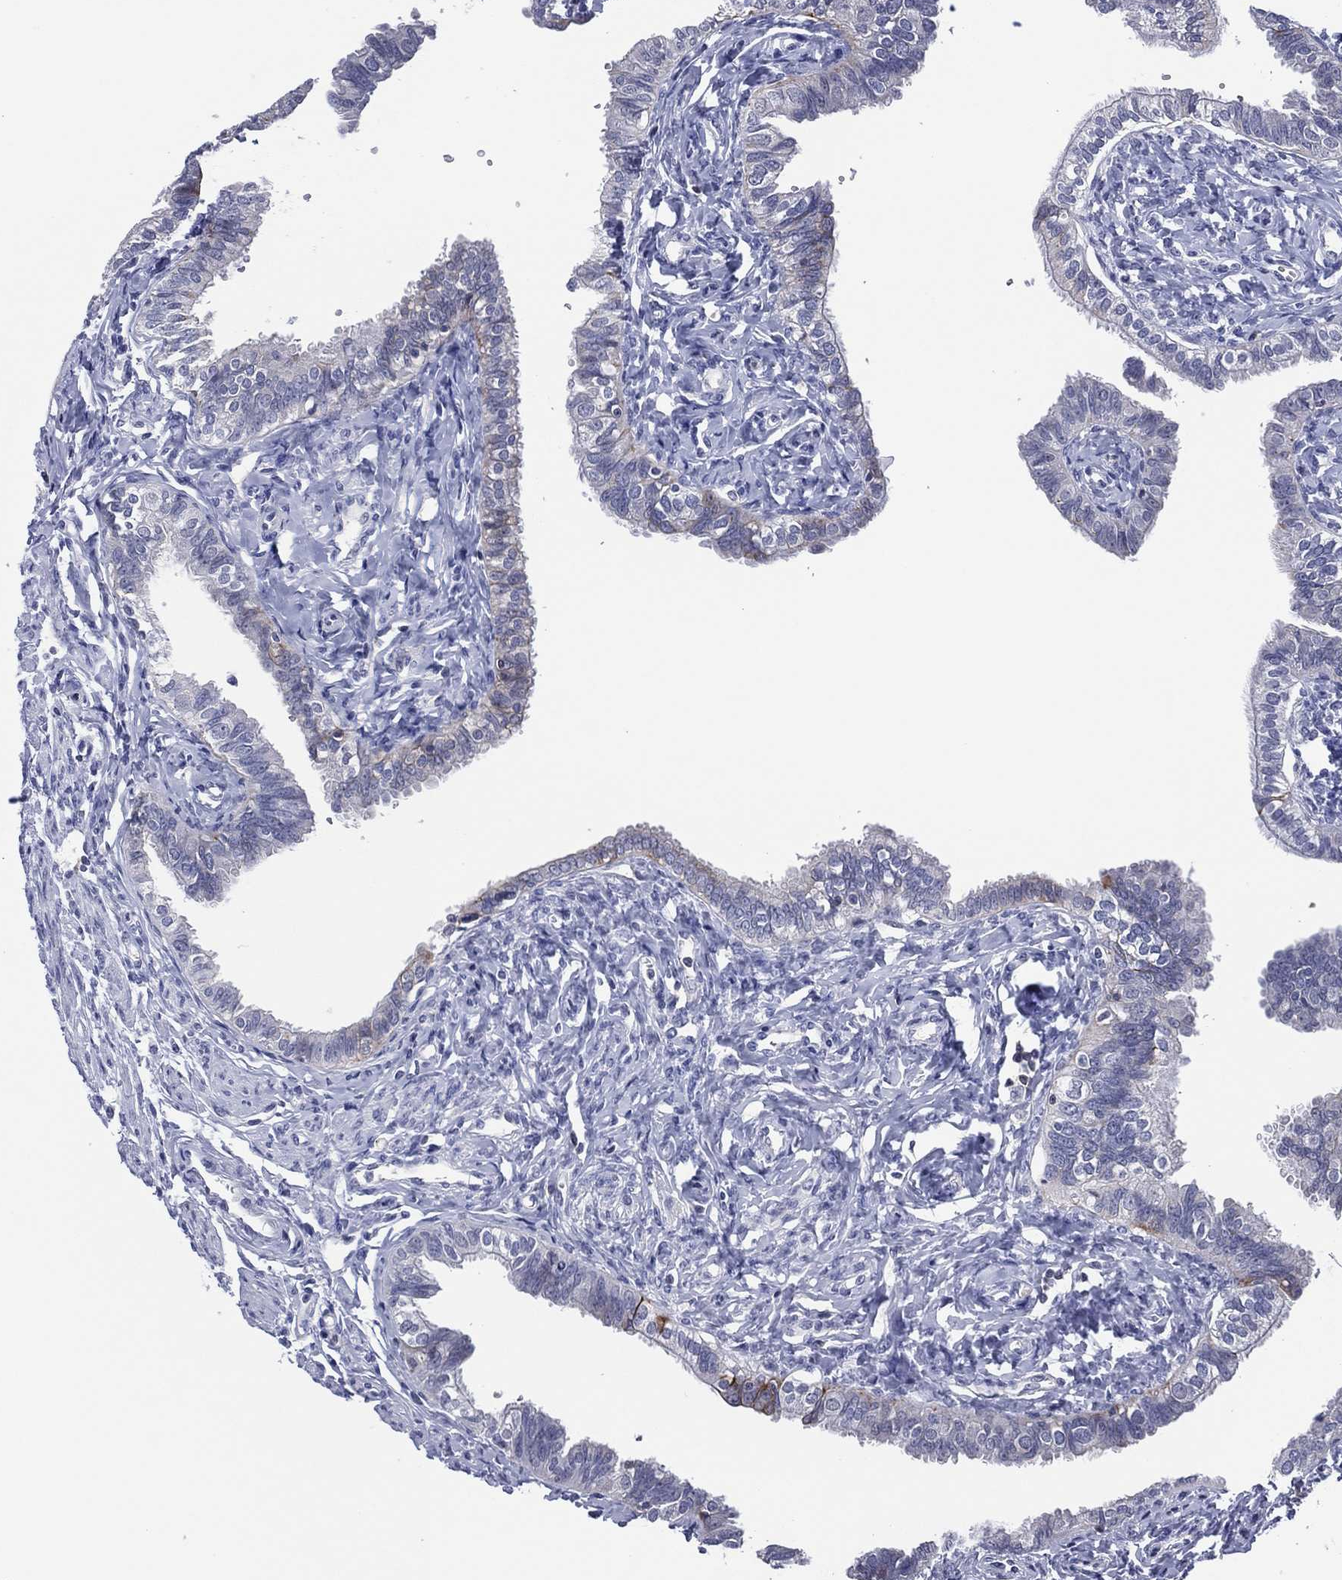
{"staining": {"intensity": "negative", "quantity": "none", "location": "none"}, "tissue": "fallopian tube", "cell_type": "Glandular cells", "image_type": "normal", "snomed": [{"axis": "morphology", "description": "Normal tissue, NOS"}, {"axis": "topography", "description": "Fallopian tube"}], "caption": "This is a image of IHC staining of unremarkable fallopian tube, which shows no positivity in glandular cells. The staining was performed using DAB to visualize the protein expression in brown, while the nuclei were stained in blue with hematoxylin (Magnification: 20x).", "gene": "TRIM31", "patient": {"sex": "female", "age": 54}}